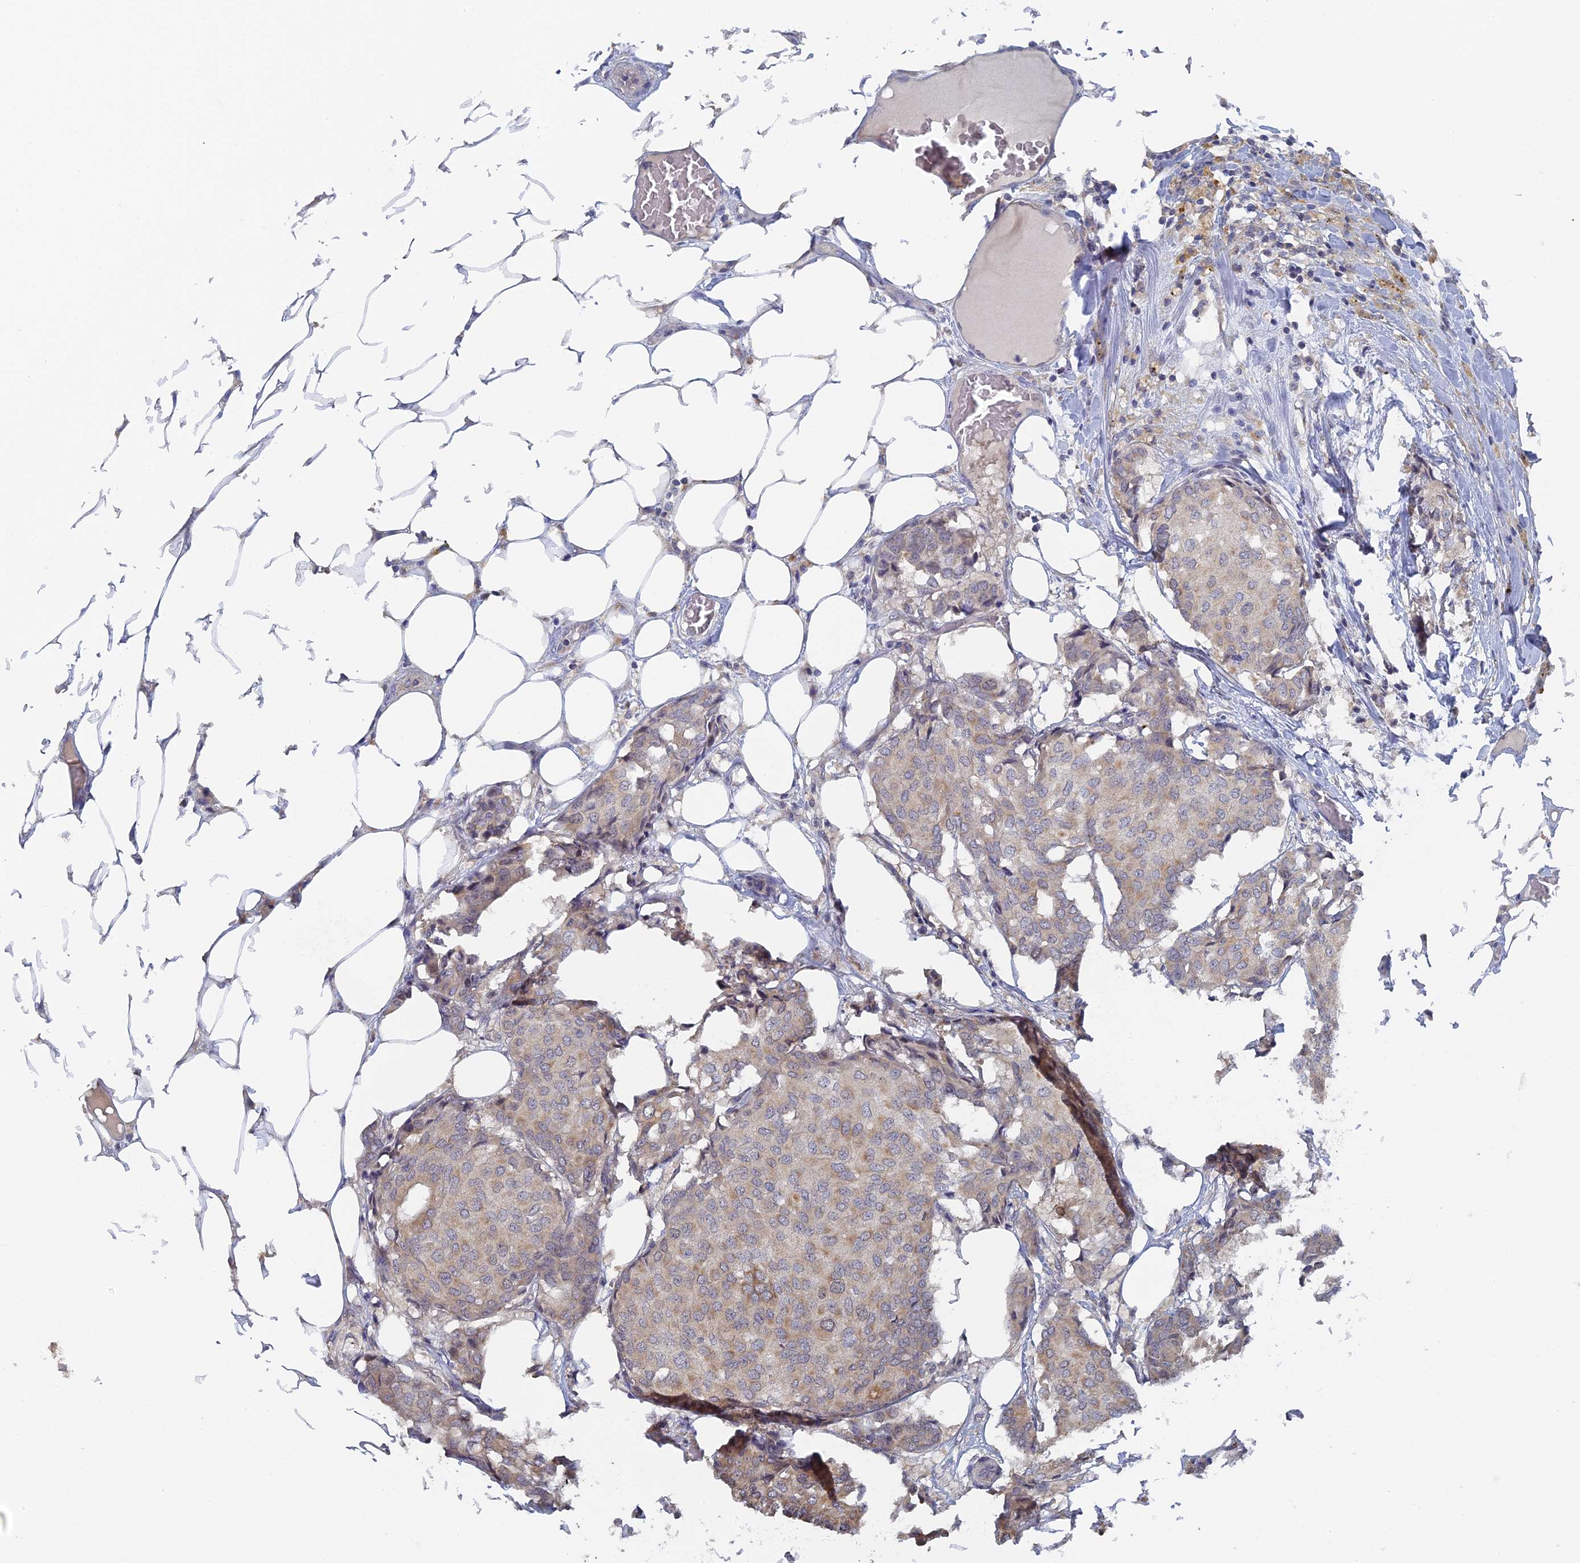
{"staining": {"intensity": "weak", "quantity": "<25%", "location": "cytoplasmic/membranous"}, "tissue": "breast cancer", "cell_type": "Tumor cells", "image_type": "cancer", "snomed": [{"axis": "morphology", "description": "Duct carcinoma"}, {"axis": "topography", "description": "Breast"}], "caption": "Human breast cancer (invasive ductal carcinoma) stained for a protein using immunohistochemistry demonstrates no expression in tumor cells.", "gene": "MIGA2", "patient": {"sex": "female", "age": 75}}